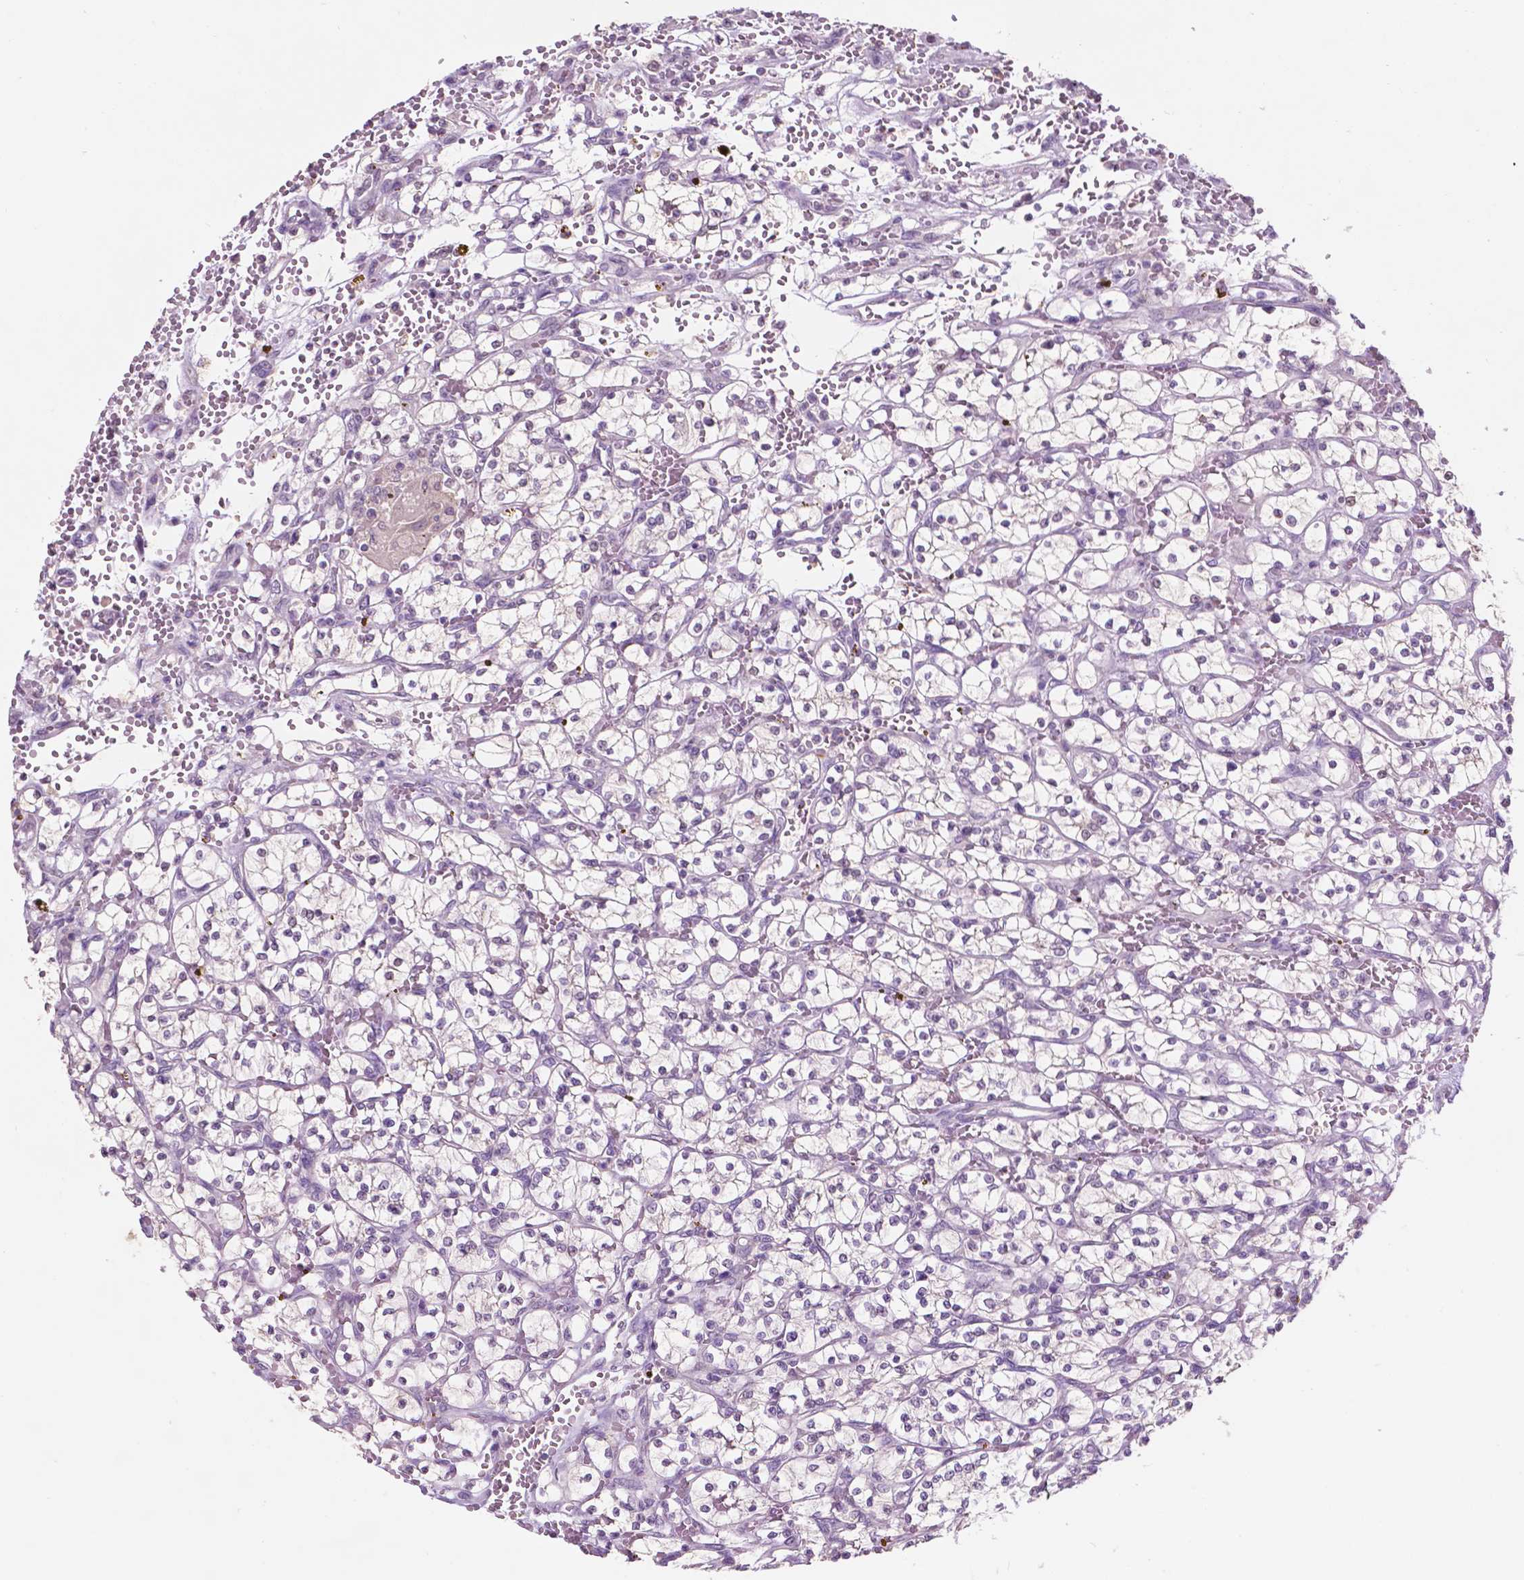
{"staining": {"intensity": "negative", "quantity": "none", "location": "none"}, "tissue": "renal cancer", "cell_type": "Tumor cells", "image_type": "cancer", "snomed": [{"axis": "morphology", "description": "Adenocarcinoma, NOS"}, {"axis": "topography", "description": "Kidney"}], "caption": "Tumor cells are negative for brown protein staining in renal cancer (adenocarcinoma).", "gene": "TM6SF2", "patient": {"sex": "female", "age": 64}}